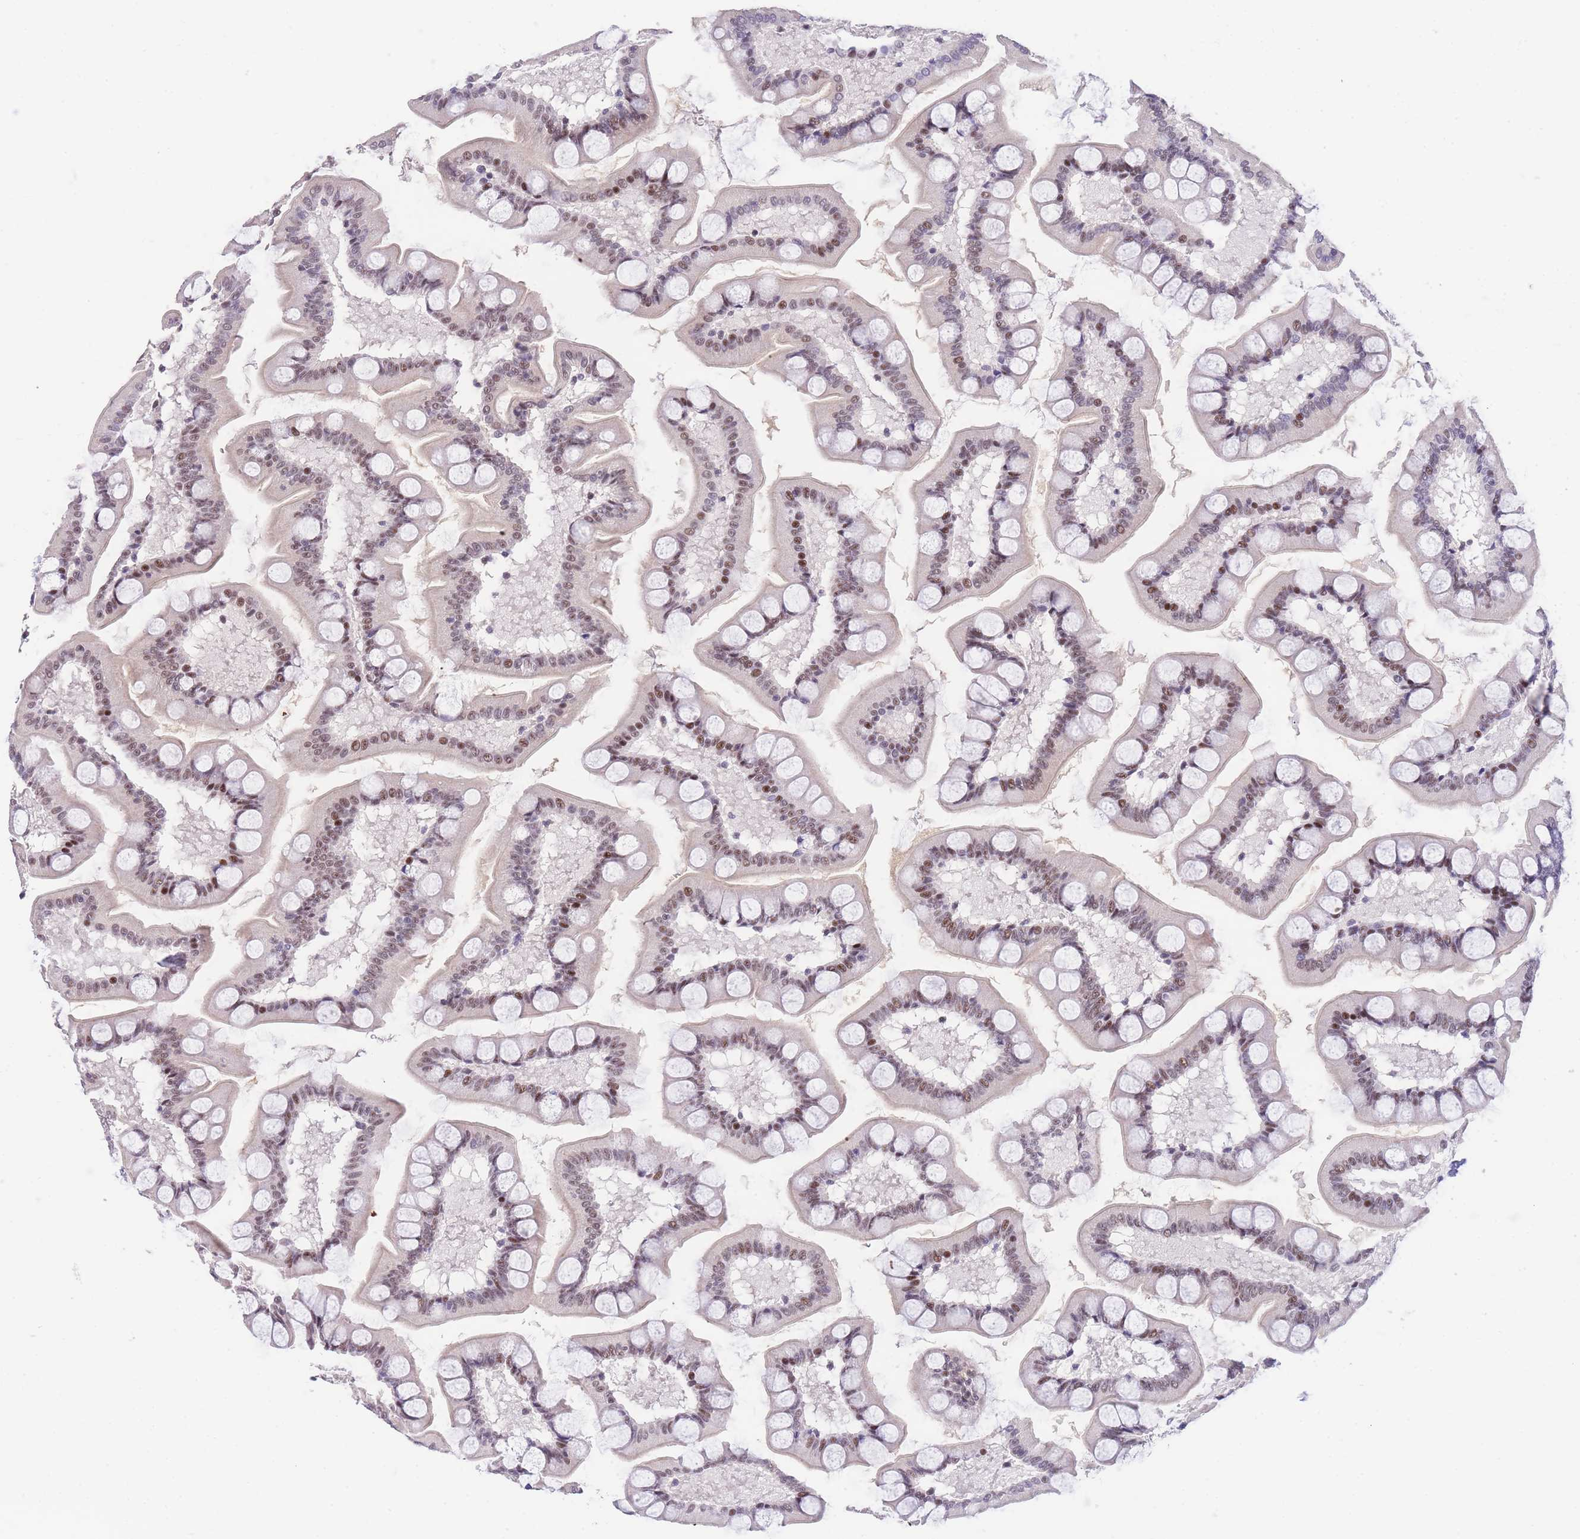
{"staining": {"intensity": "moderate", "quantity": "25%-75%", "location": "nuclear"}, "tissue": "small intestine", "cell_type": "Glandular cells", "image_type": "normal", "snomed": [{"axis": "morphology", "description": "Normal tissue, NOS"}, {"axis": "topography", "description": "Small intestine"}], "caption": "Immunohistochemistry (IHC) histopathology image of unremarkable small intestine: human small intestine stained using IHC demonstrates medium levels of moderate protein expression localized specifically in the nuclear of glandular cells, appearing as a nuclear brown color.", "gene": "SLC35F2", "patient": {"sex": "male", "age": 41}}